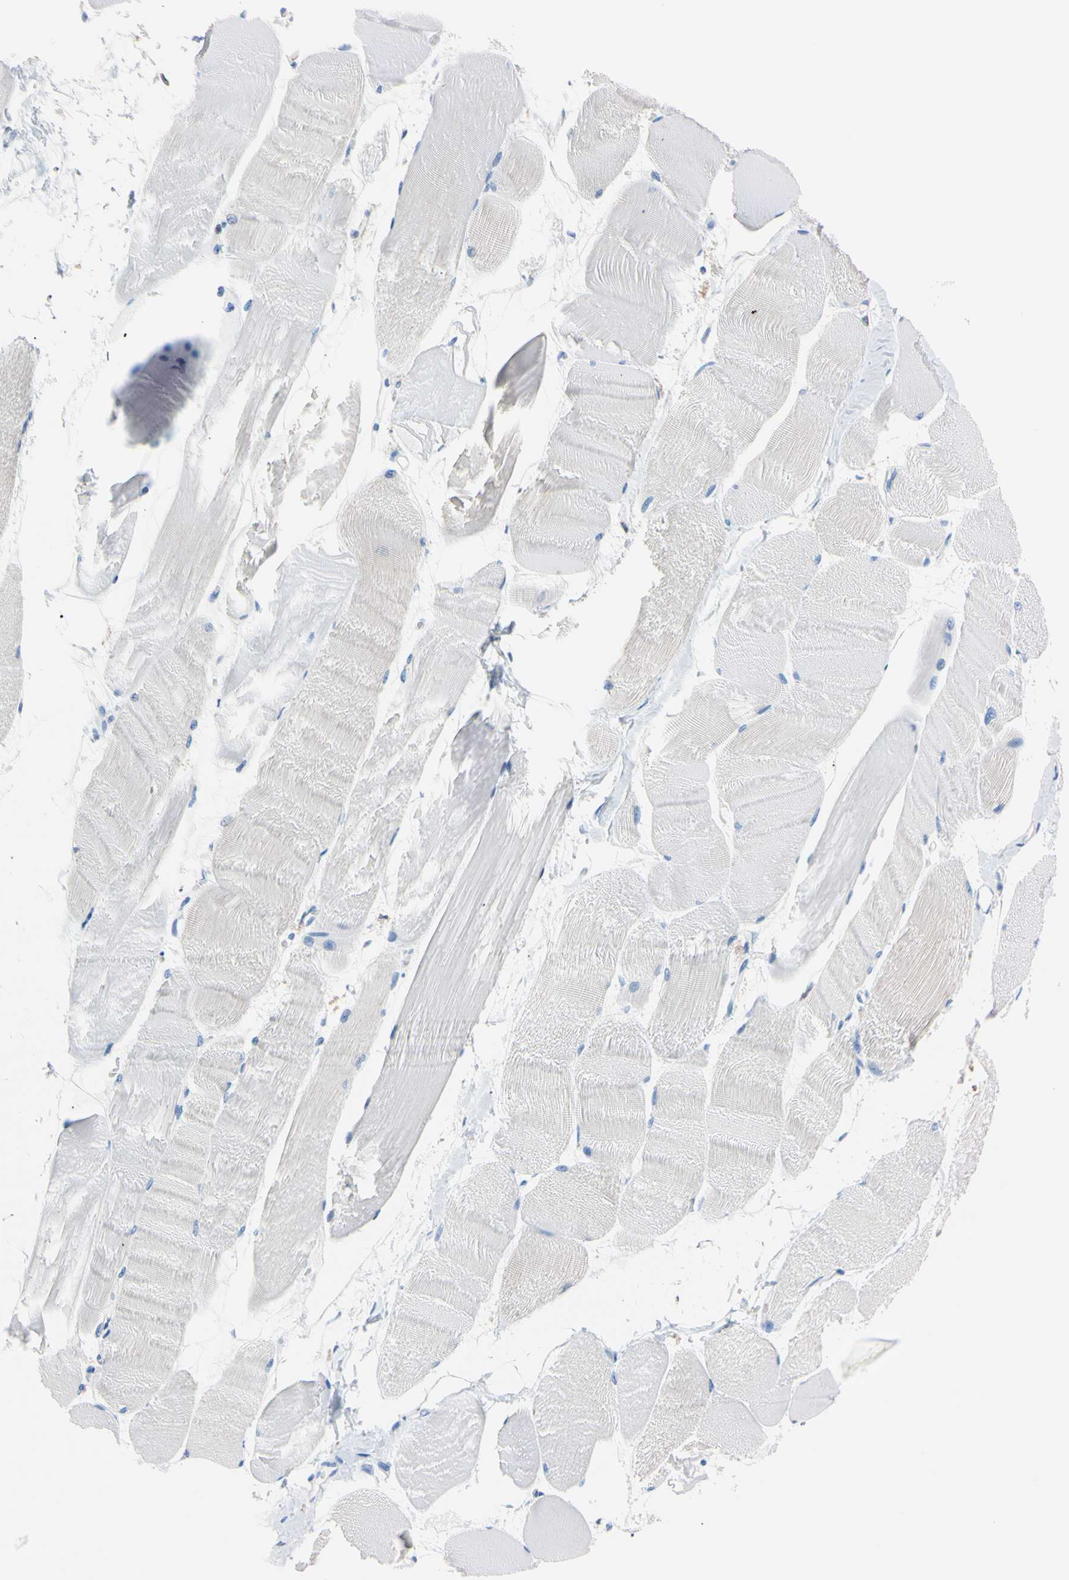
{"staining": {"intensity": "negative", "quantity": "none", "location": "none"}, "tissue": "skeletal muscle", "cell_type": "Myocytes", "image_type": "normal", "snomed": [{"axis": "morphology", "description": "Normal tissue, NOS"}, {"axis": "morphology", "description": "Squamous cell carcinoma, NOS"}, {"axis": "topography", "description": "Skeletal muscle"}], "caption": "Immunohistochemistry of normal human skeletal muscle demonstrates no positivity in myocytes.", "gene": "NCF4", "patient": {"sex": "male", "age": 51}}